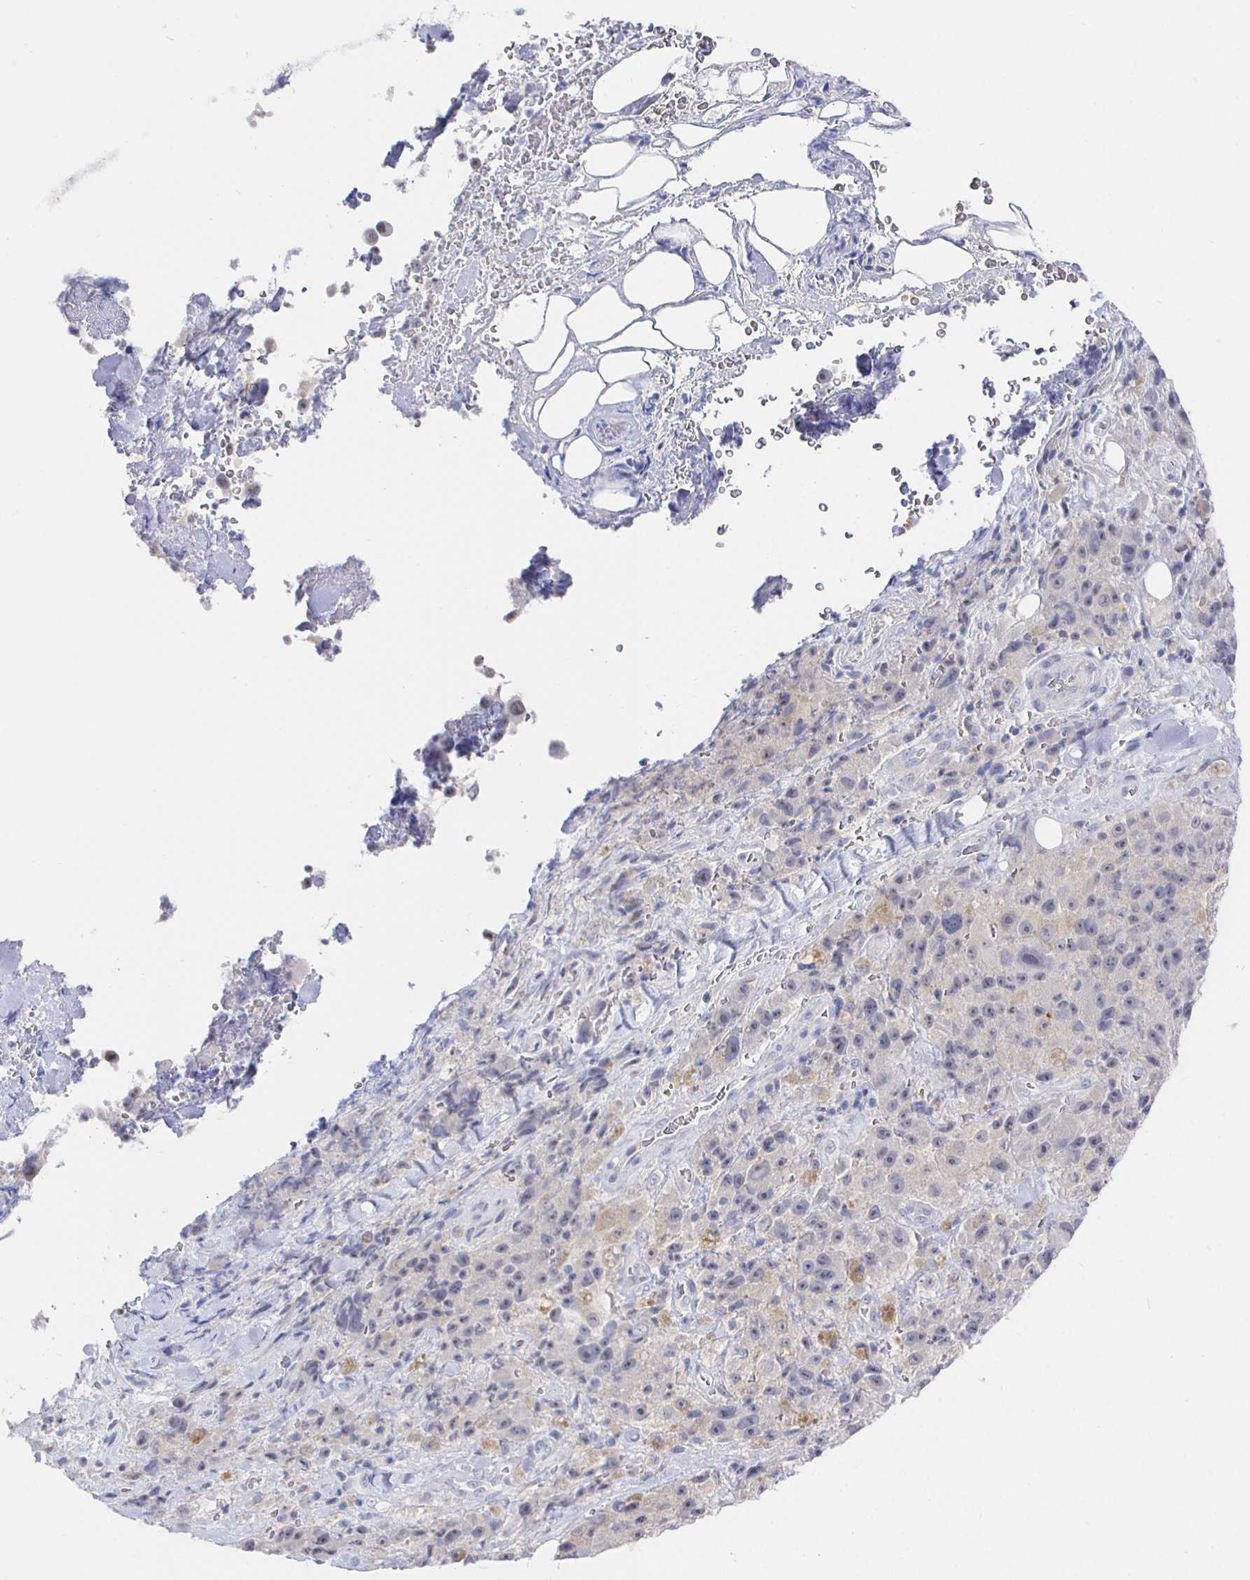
{"staining": {"intensity": "negative", "quantity": "none", "location": "none"}, "tissue": "melanoma", "cell_type": "Tumor cells", "image_type": "cancer", "snomed": [{"axis": "morphology", "description": "Malignant melanoma, Metastatic site"}, {"axis": "topography", "description": "Lymph node"}], "caption": "Melanoma was stained to show a protein in brown. There is no significant expression in tumor cells.", "gene": "LRRC23", "patient": {"sex": "male", "age": 62}}